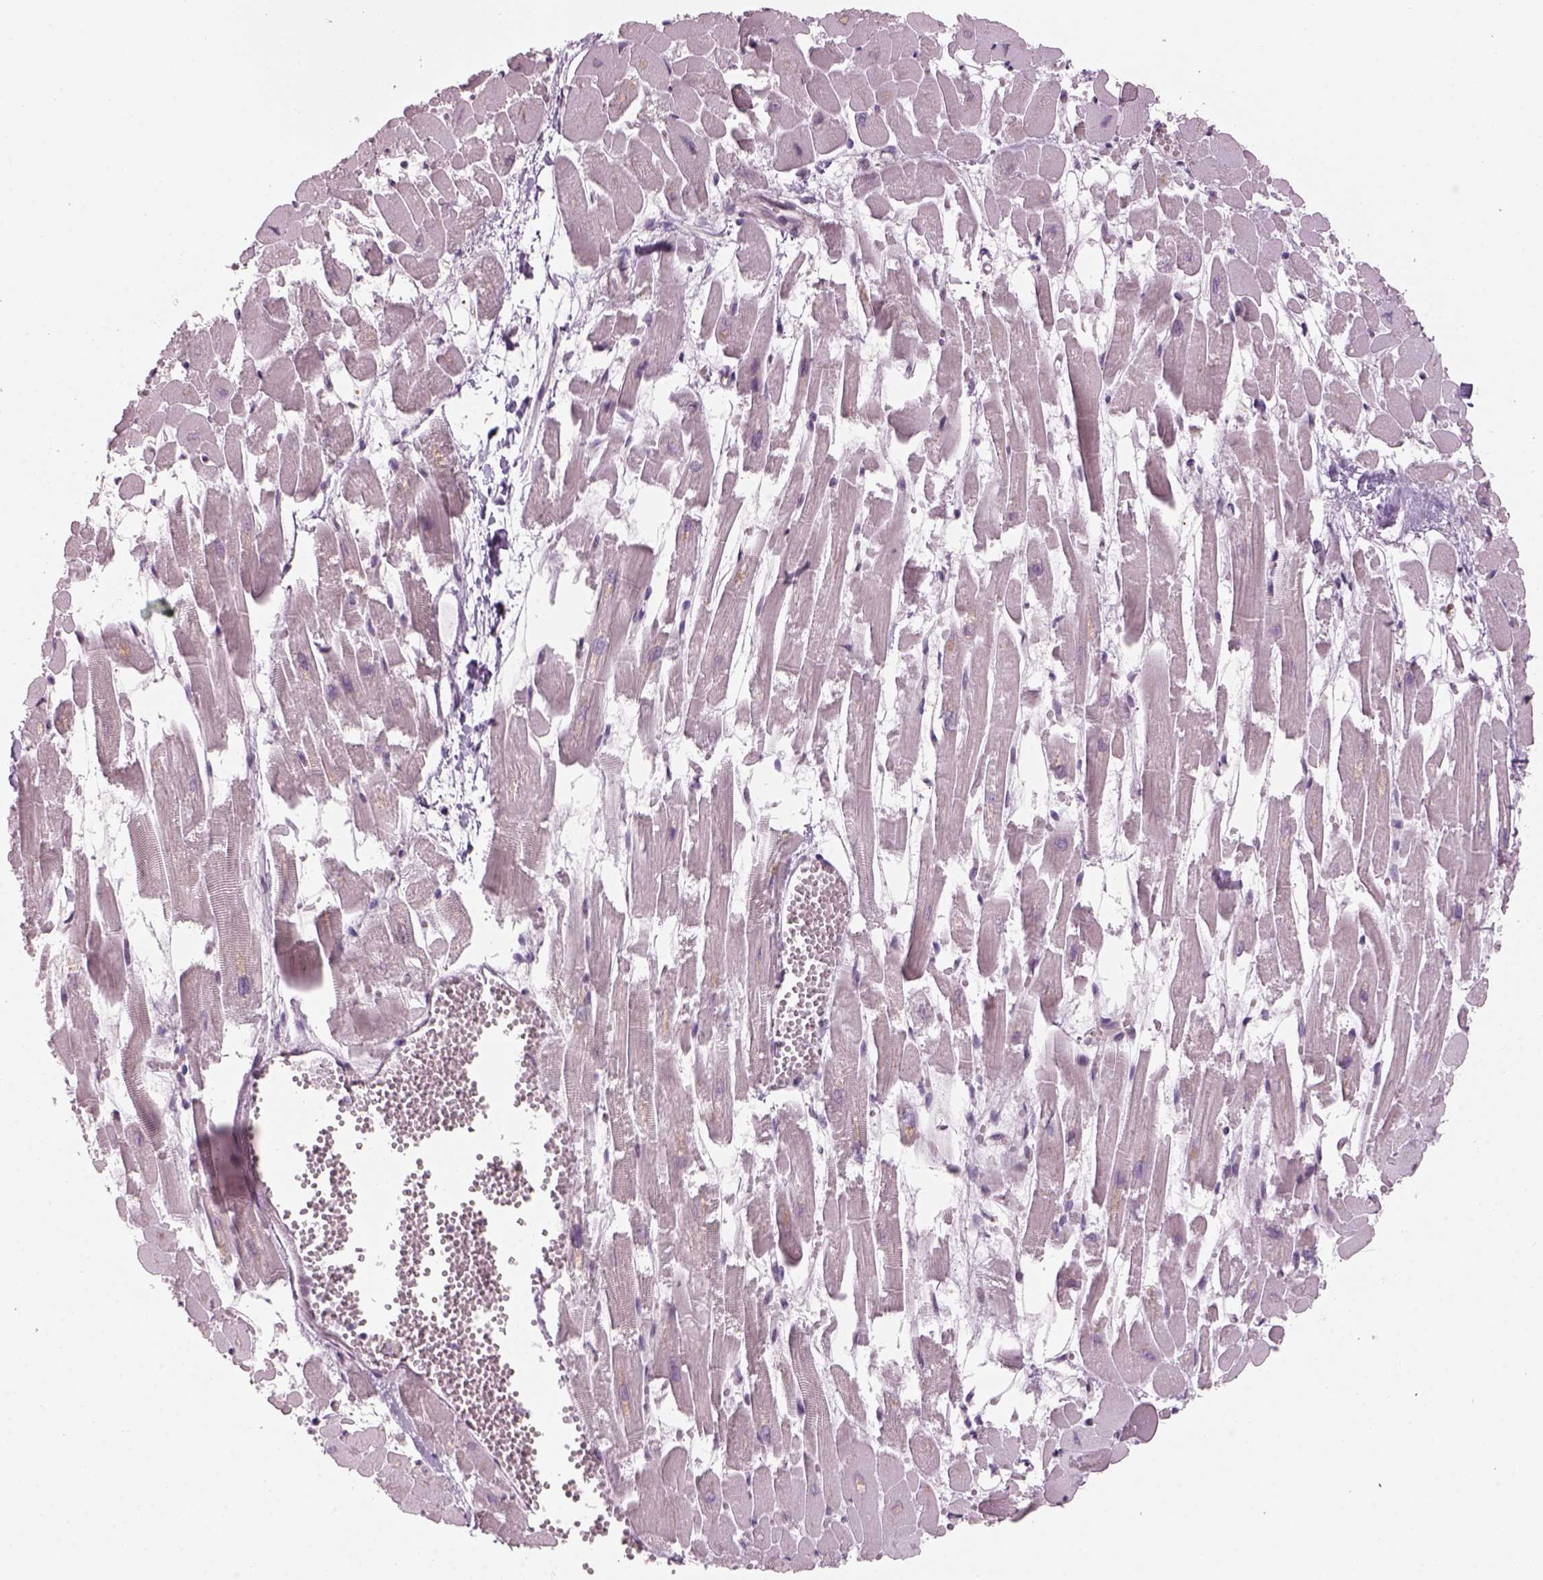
{"staining": {"intensity": "negative", "quantity": "none", "location": "none"}, "tissue": "heart muscle", "cell_type": "Cardiomyocytes", "image_type": "normal", "snomed": [{"axis": "morphology", "description": "Normal tissue, NOS"}, {"axis": "topography", "description": "Heart"}], "caption": "Immunohistochemical staining of benign human heart muscle exhibits no significant expression in cardiomyocytes. (DAB (3,3'-diaminobenzidine) IHC, high magnification).", "gene": "NAT8B", "patient": {"sex": "female", "age": 52}}